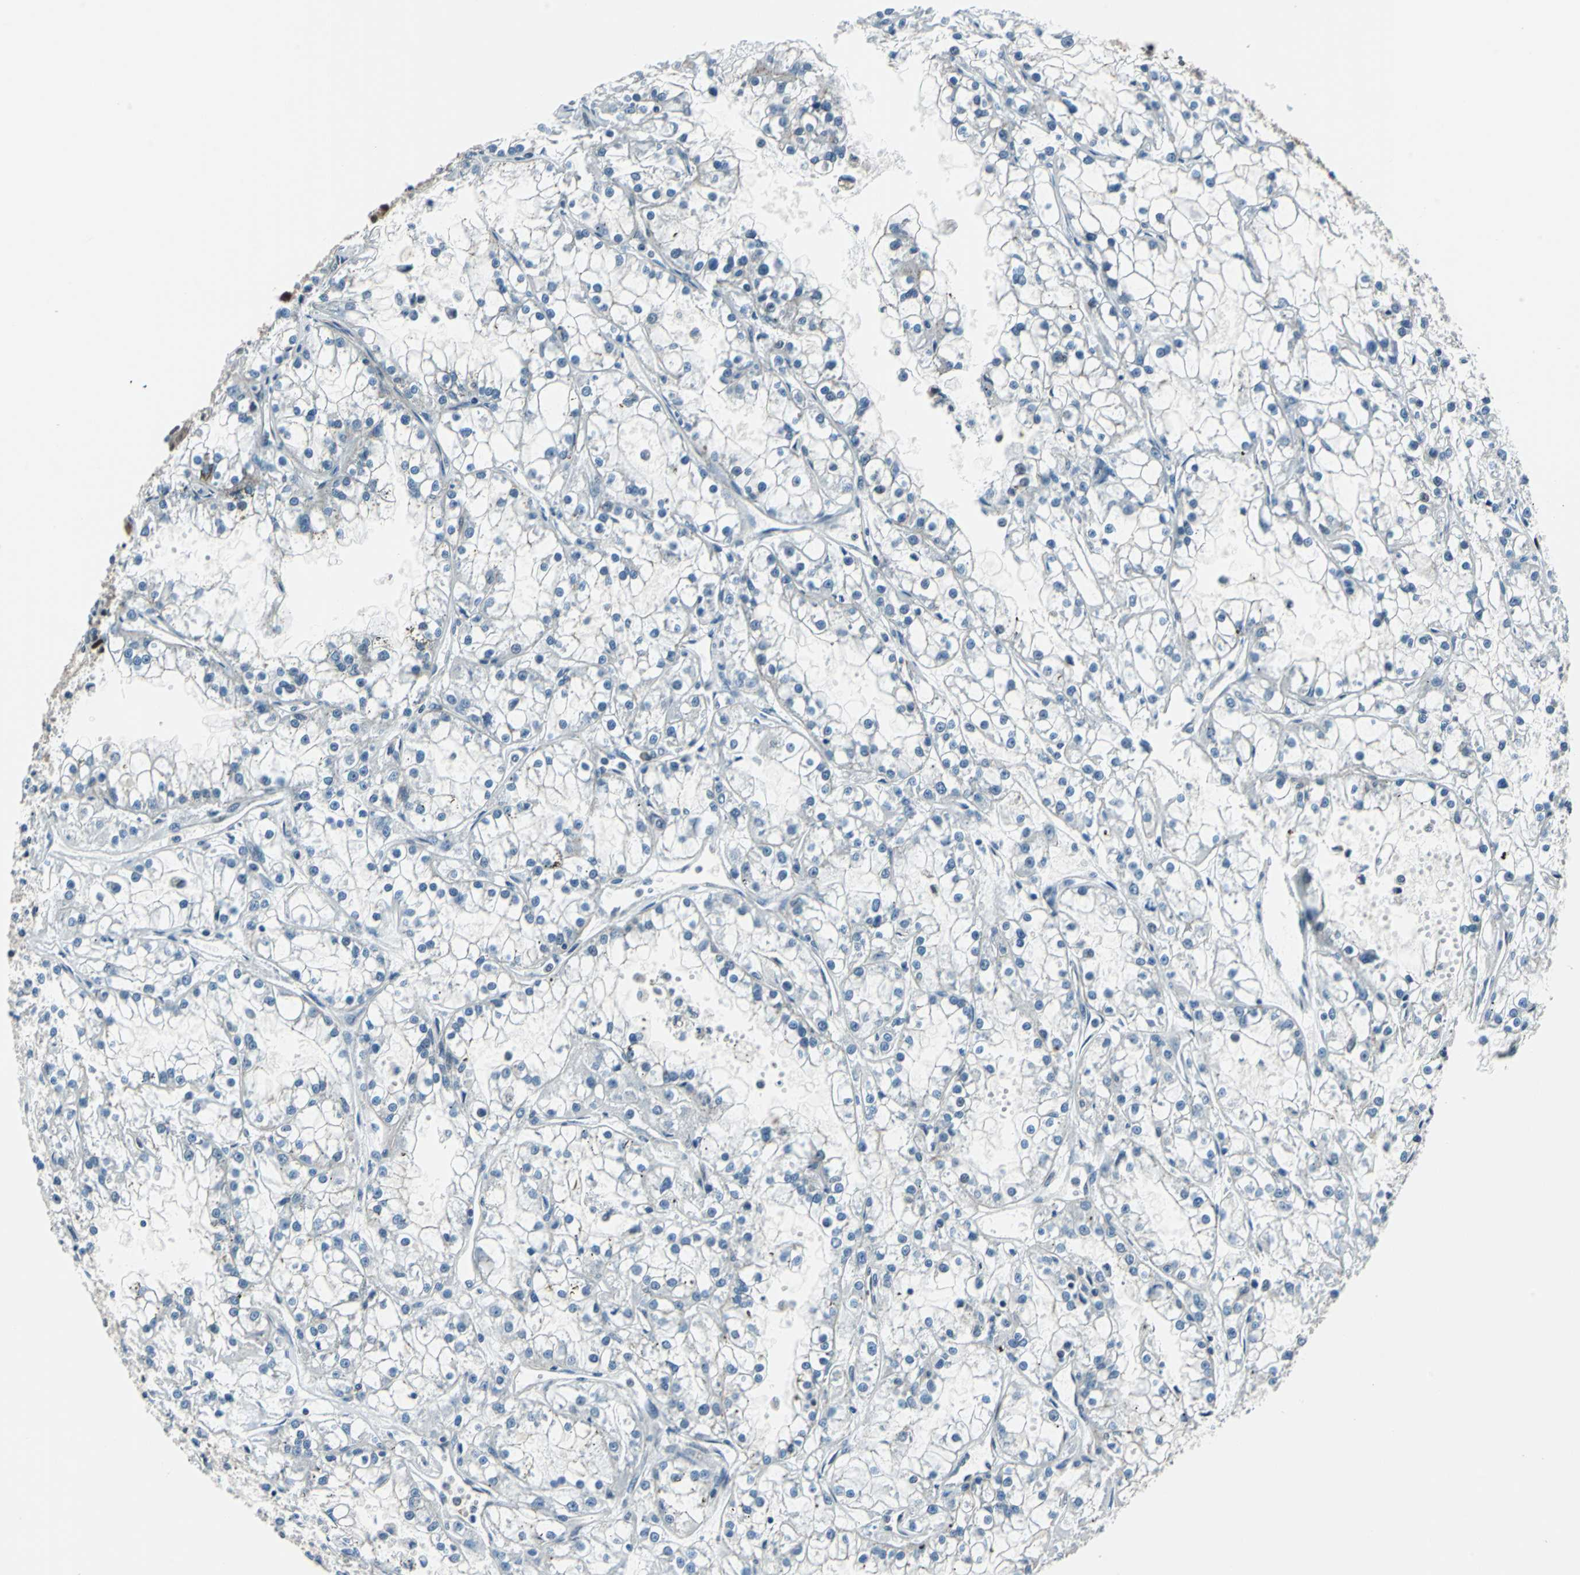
{"staining": {"intensity": "negative", "quantity": "none", "location": "none"}, "tissue": "renal cancer", "cell_type": "Tumor cells", "image_type": "cancer", "snomed": [{"axis": "morphology", "description": "Adenocarcinoma, NOS"}, {"axis": "topography", "description": "Kidney"}], "caption": "Immunohistochemistry of adenocarcinoma (renal) shows no positivity in tumor cells.", "gene": "POLR3K", "patient": {"sex": "female", "age": 52}}